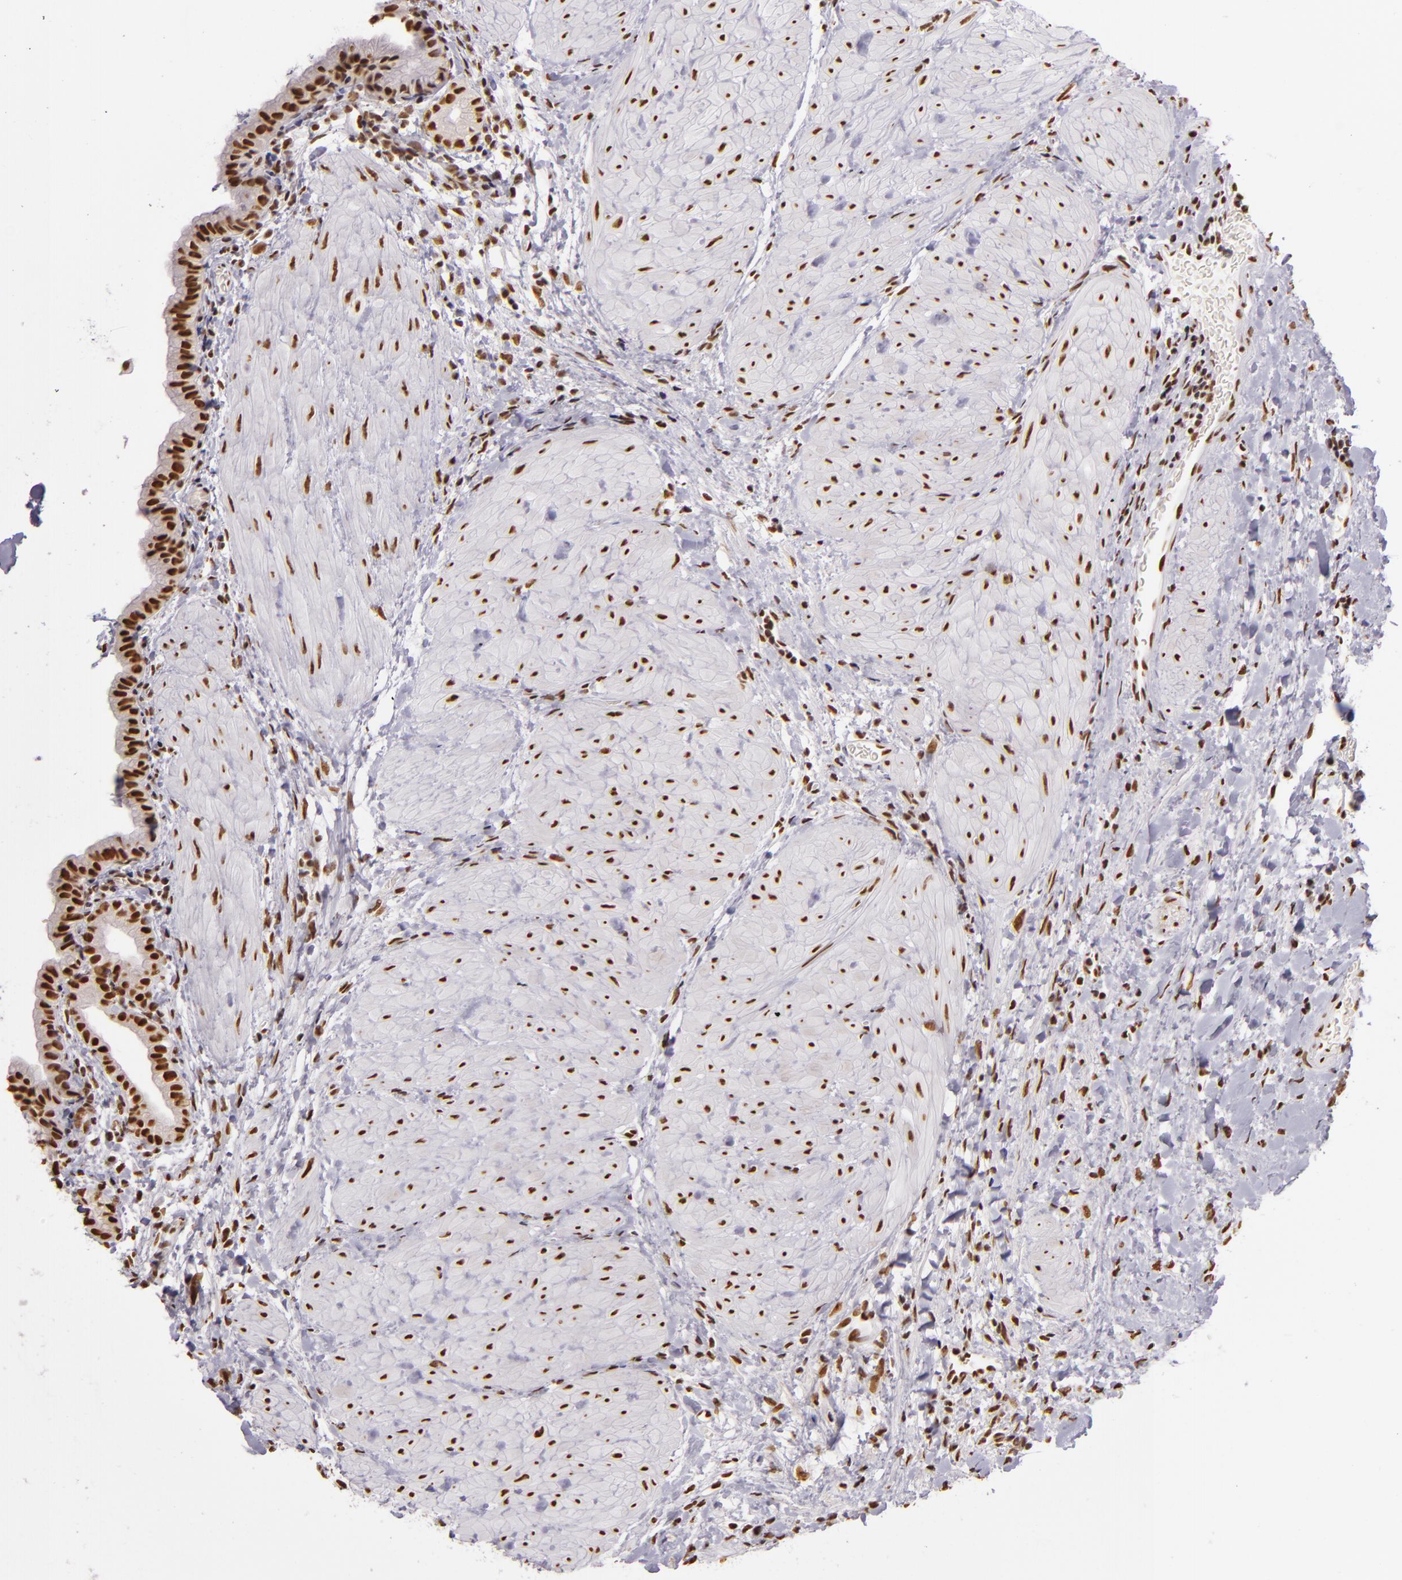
{"staining": {"intensity": "moderate", "quantity": ">75%", "location": "nuclear"}, "tissue": "gallbladder", "cell_type": "Glandular cells", "image_type": "normal", "snomed": [{"axis": "morphology", "description": "Normal tissue, NOS"}, {"axis": "morphology", "description": "Inflammation, NOS"}, {"axis": "topography", "description": "Gallbladder"}], "caption": "Normal gallbladder shows moderate nuclear staining in approximately >75% of glandular cells, visualized by immunohistochemistry.", "gene": "PAPOLA", "patient": {"sex": "male", "age": 66}}